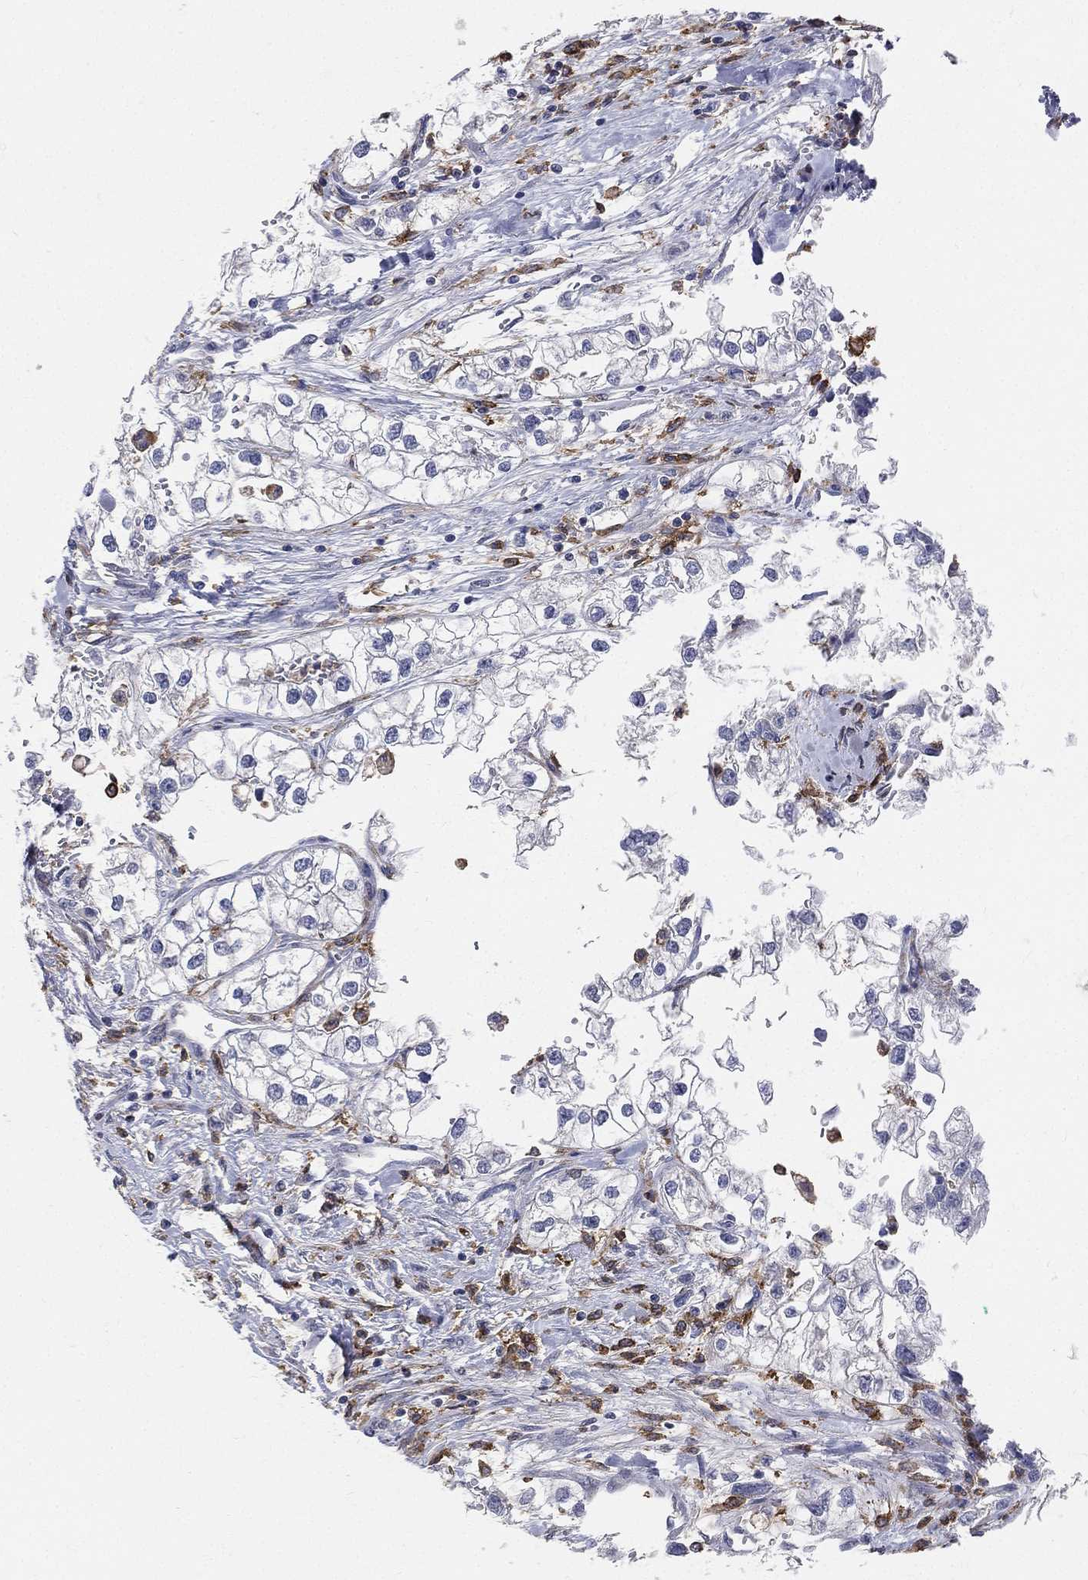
{"staining": {"intensity": "negative", "quantity": "none", "location": "none"}, "tissue": "renal cancer", "cell_type": "Tumor cells", "image_type": "cancer", "snomed": [{"axis": "morphology", "description": "Adenocarcinoma, NOS"}, {"axis": "topography", "description": "Kidney"}], "caption": "This is an IHC histopathology image of renal cancer. There is no positivity in tumor cells.", "gene": "CD33", "patient": {"sex": "male", "age": 59}}